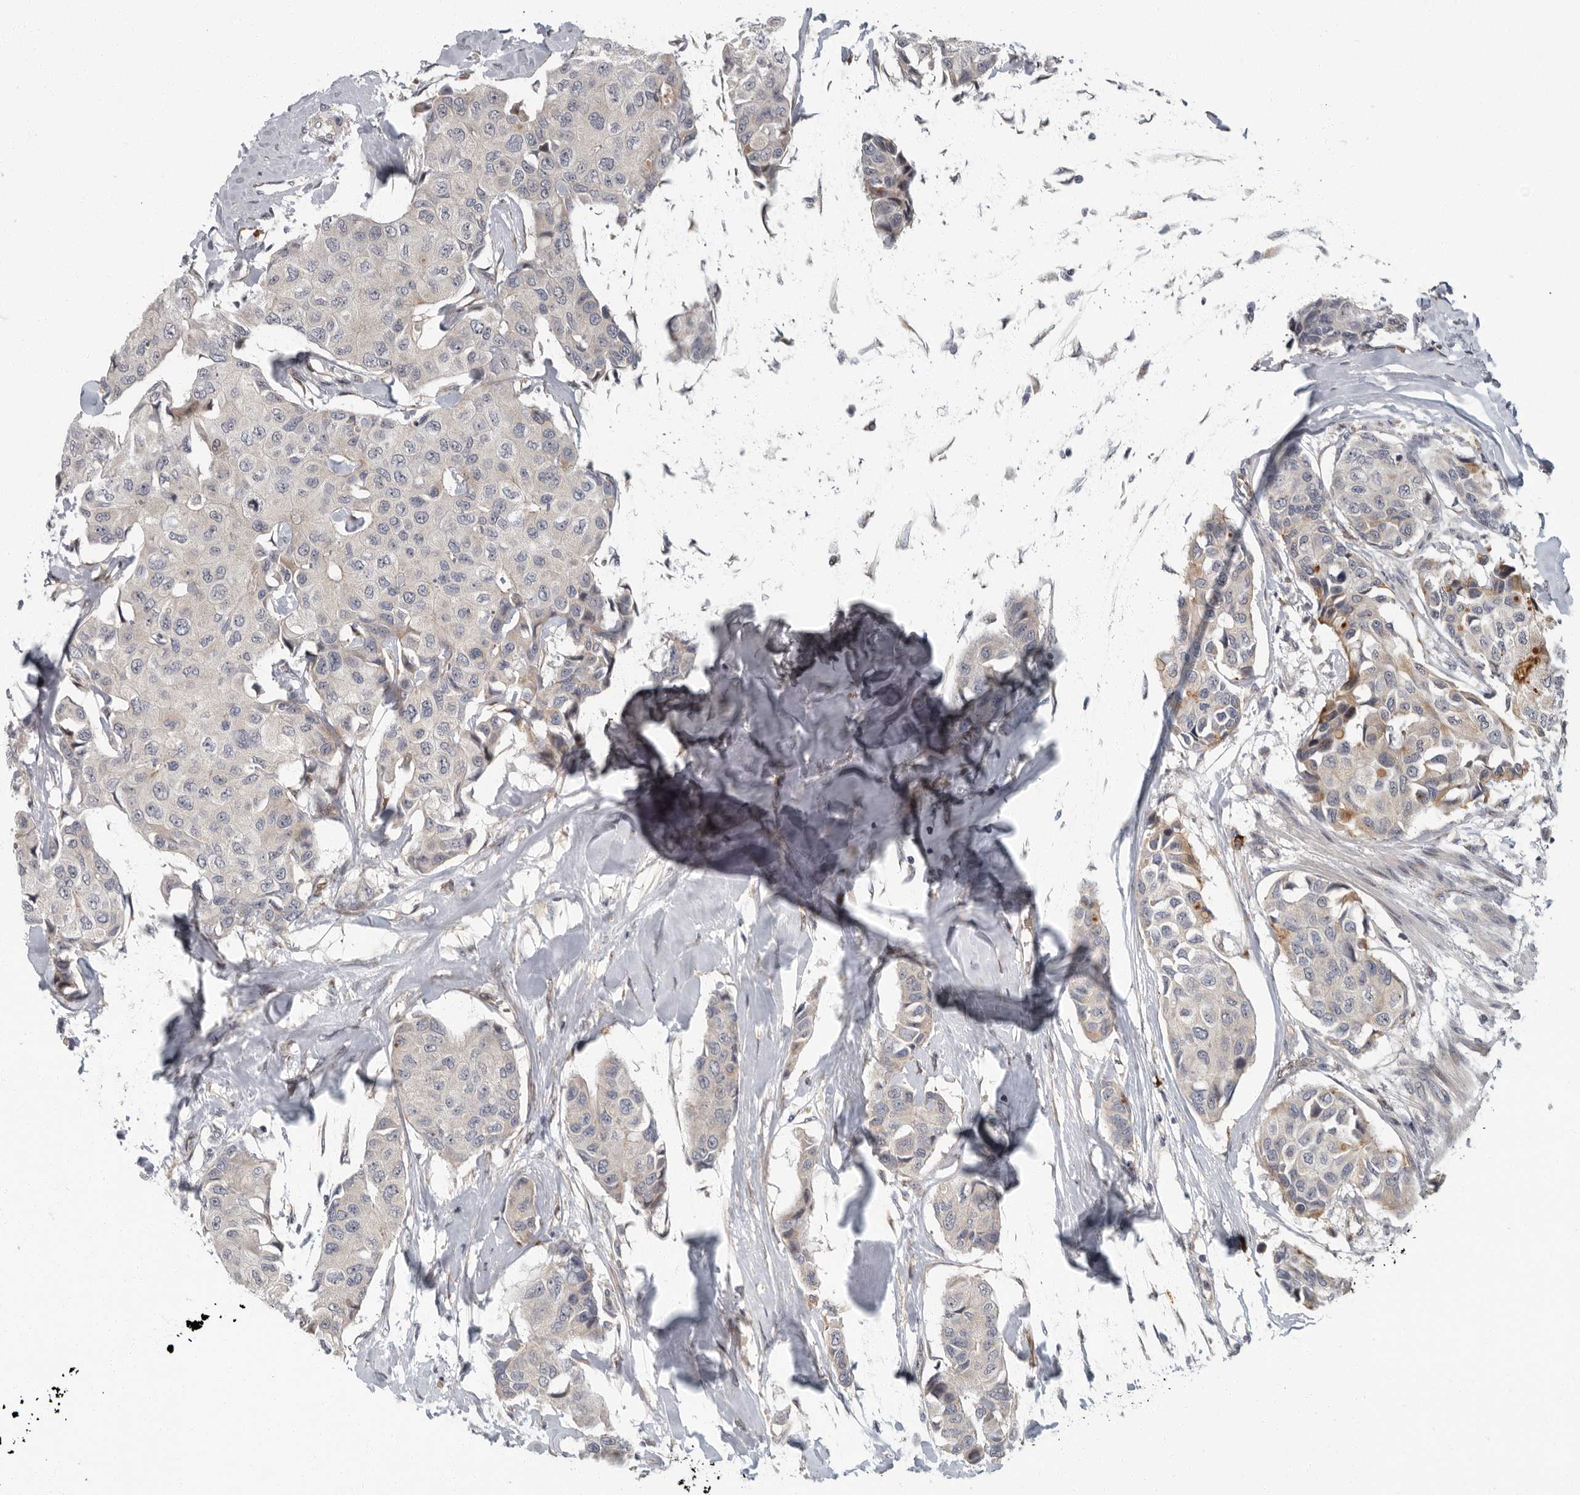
{"staining": {"intensity": "negative", "quantity": "none", "location": "none"}, "tissue": "breast cancer", "cell_type": "Tumor cells", "image_type": "cancer", "snomed": [{"axis": "morphology", "description": "Duct carcinoma"}, {"axis": "topography", "description": "Breast"}], "caption": "IHC micrograph of human breast infiltrating ductal carcinoma stained for a protein (brown), which demonstrates no positivity in tumor cells.", "gene": "PDCD11", "patient": {"sex": "female", "age": 80}}